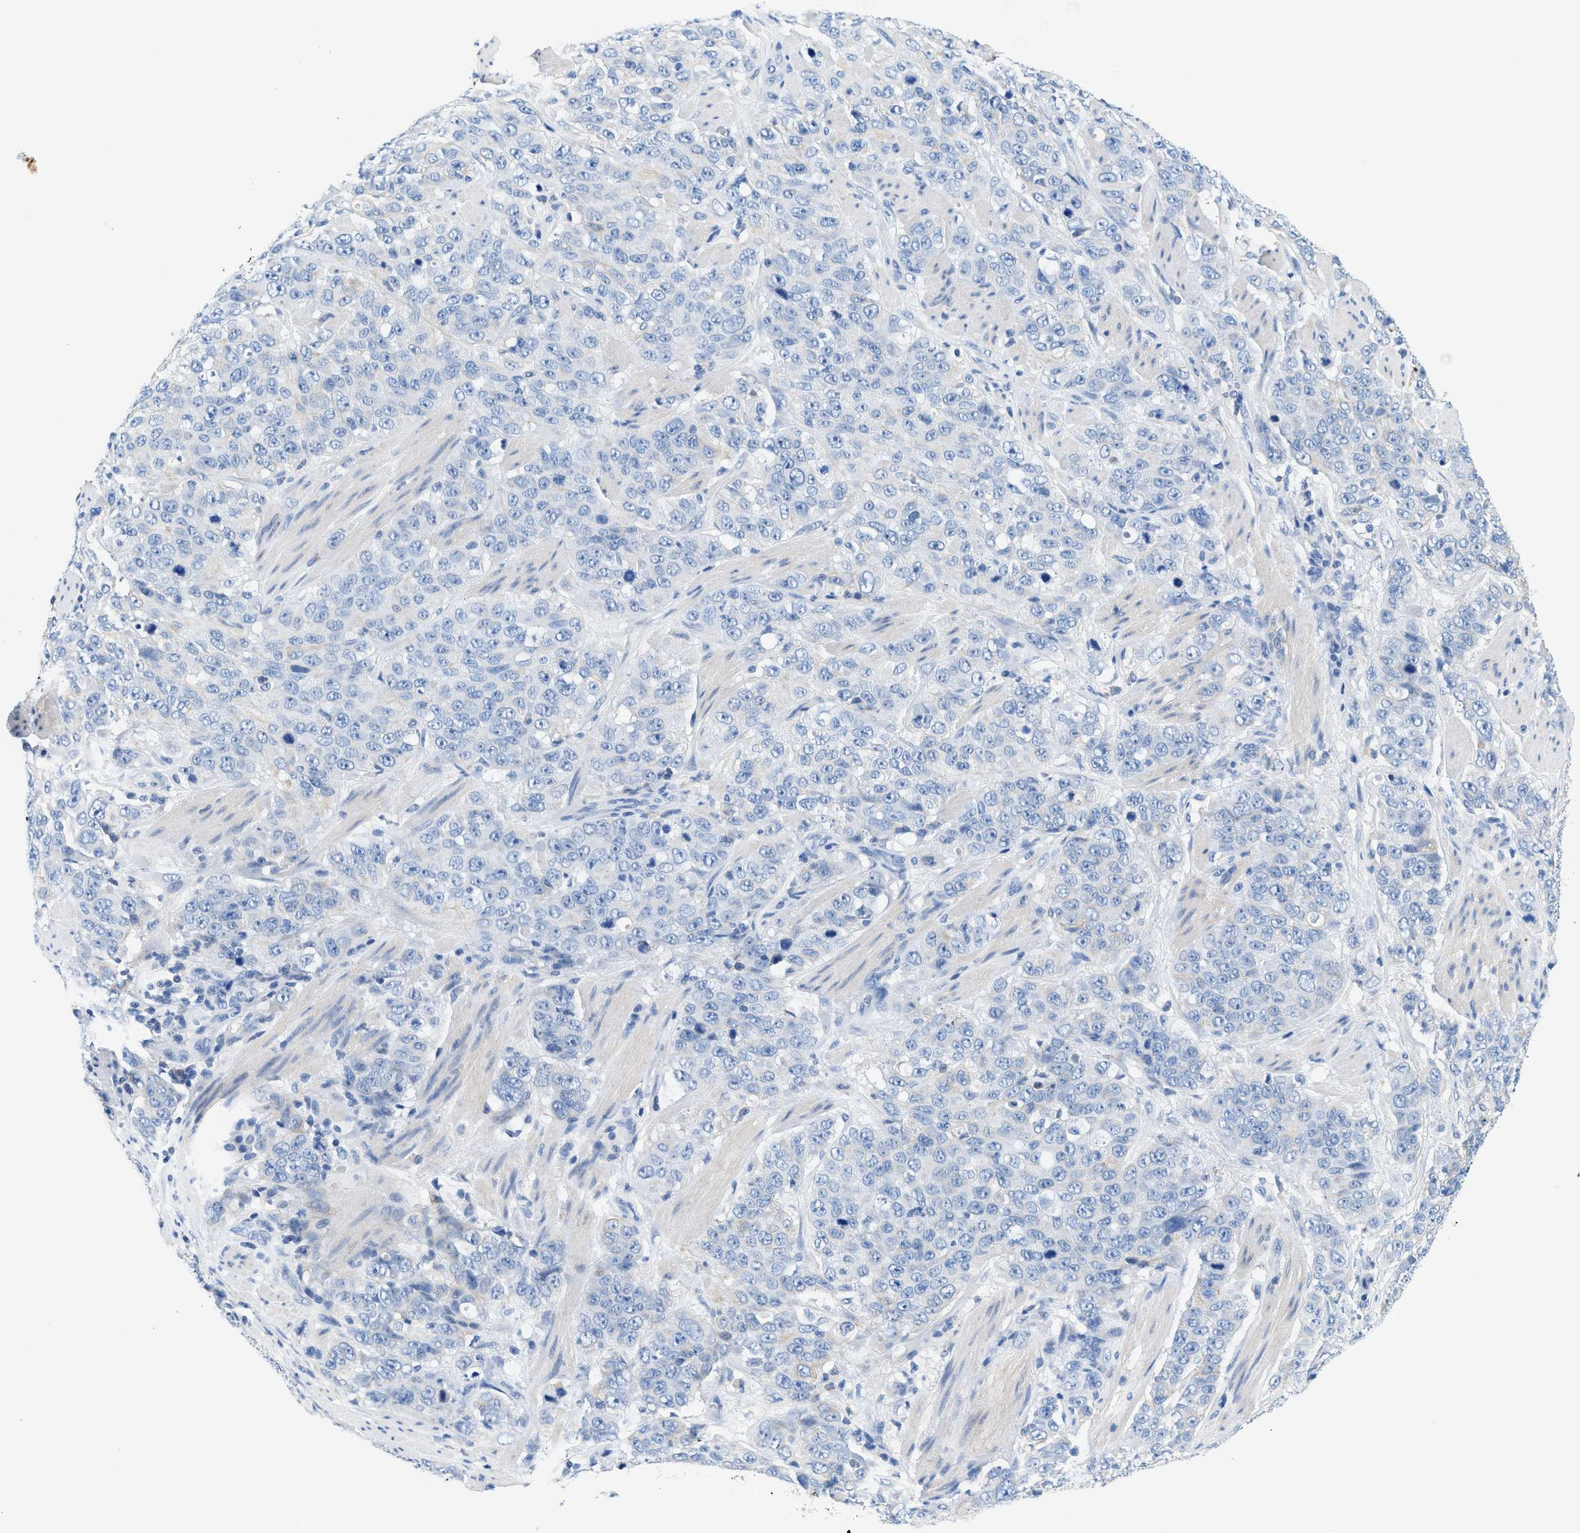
{"staining": {"intensity": "negative", "quantity": "none", "location": "none"}, "tissue": "stomach cancer", "cell_type": "Tumor cells", "image_type": "cancer", "snomed": [{"axis": "morphology", "description": "Adenocarcinoma, NOS"}, {"axis": "topography", "description": "Stomach"}], "caption": "Tumor cells show no significant protein positivity in adenocarcinoma (stomach).", "gene": "BPGM", "patient": {"sex": "male", "age": 48}}